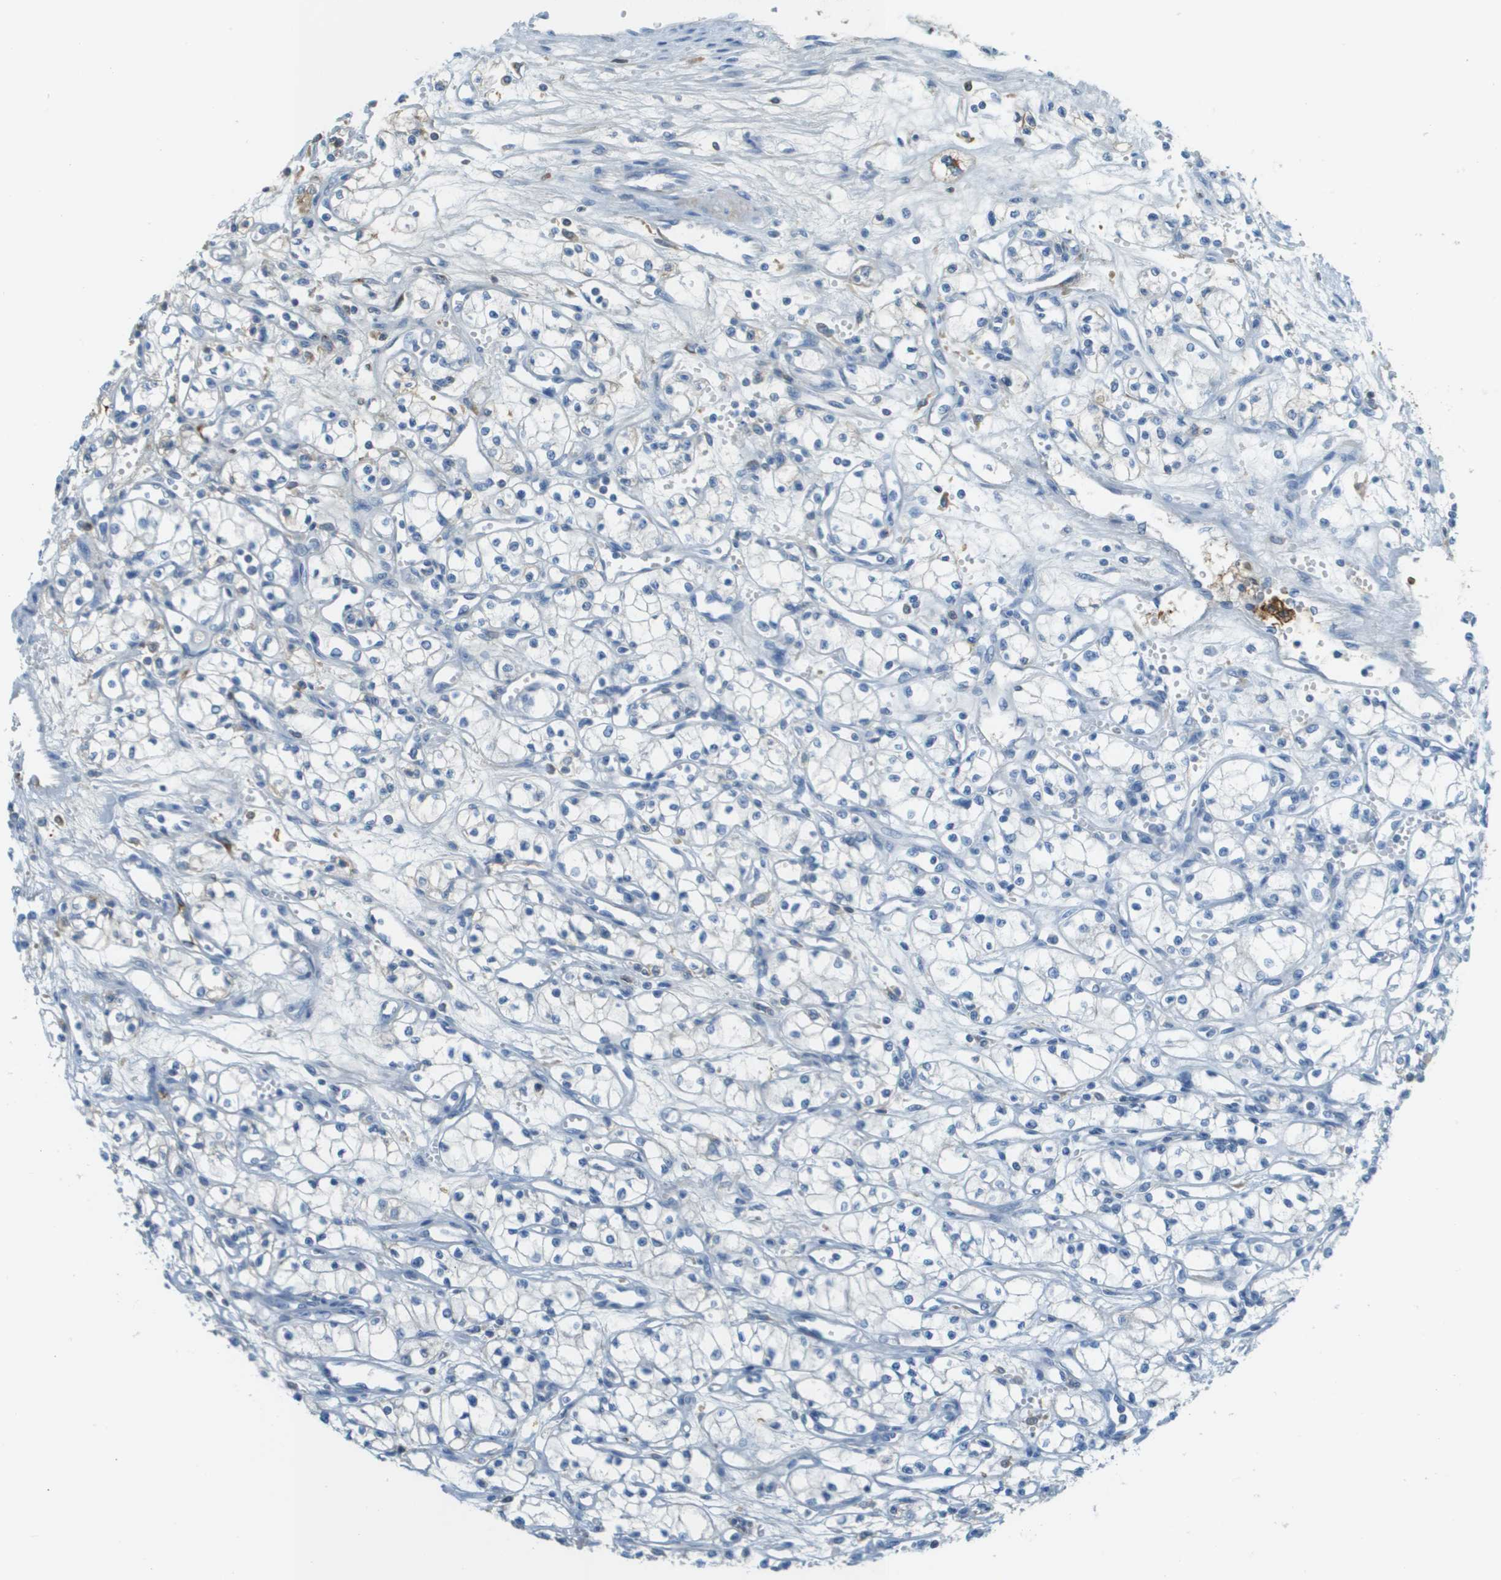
{"staining": {"intensity": "negative", "quantity": "none", "location": "none"}, "tissue": "renal cancer", "cell_type": "Tumor cells", "image_type": "cancer", "snomed": [{"axis": "morphology", "description": "Normal tissue, NOS"}, {"axis": "morphology", "description": "Adenocarcinoma, NOS"}, {"axis": "topography", "description": "Kidney"}], "caption": "Immunohistochemistry micrograph of neoplastic tissue: renal adenocarcinoma stained with DAB (3,3'-diaminobenzidine) displays no significant protein staining in tumor cells.", "gene": "DCN", "patient": {"sex": "male", "age": 59}}